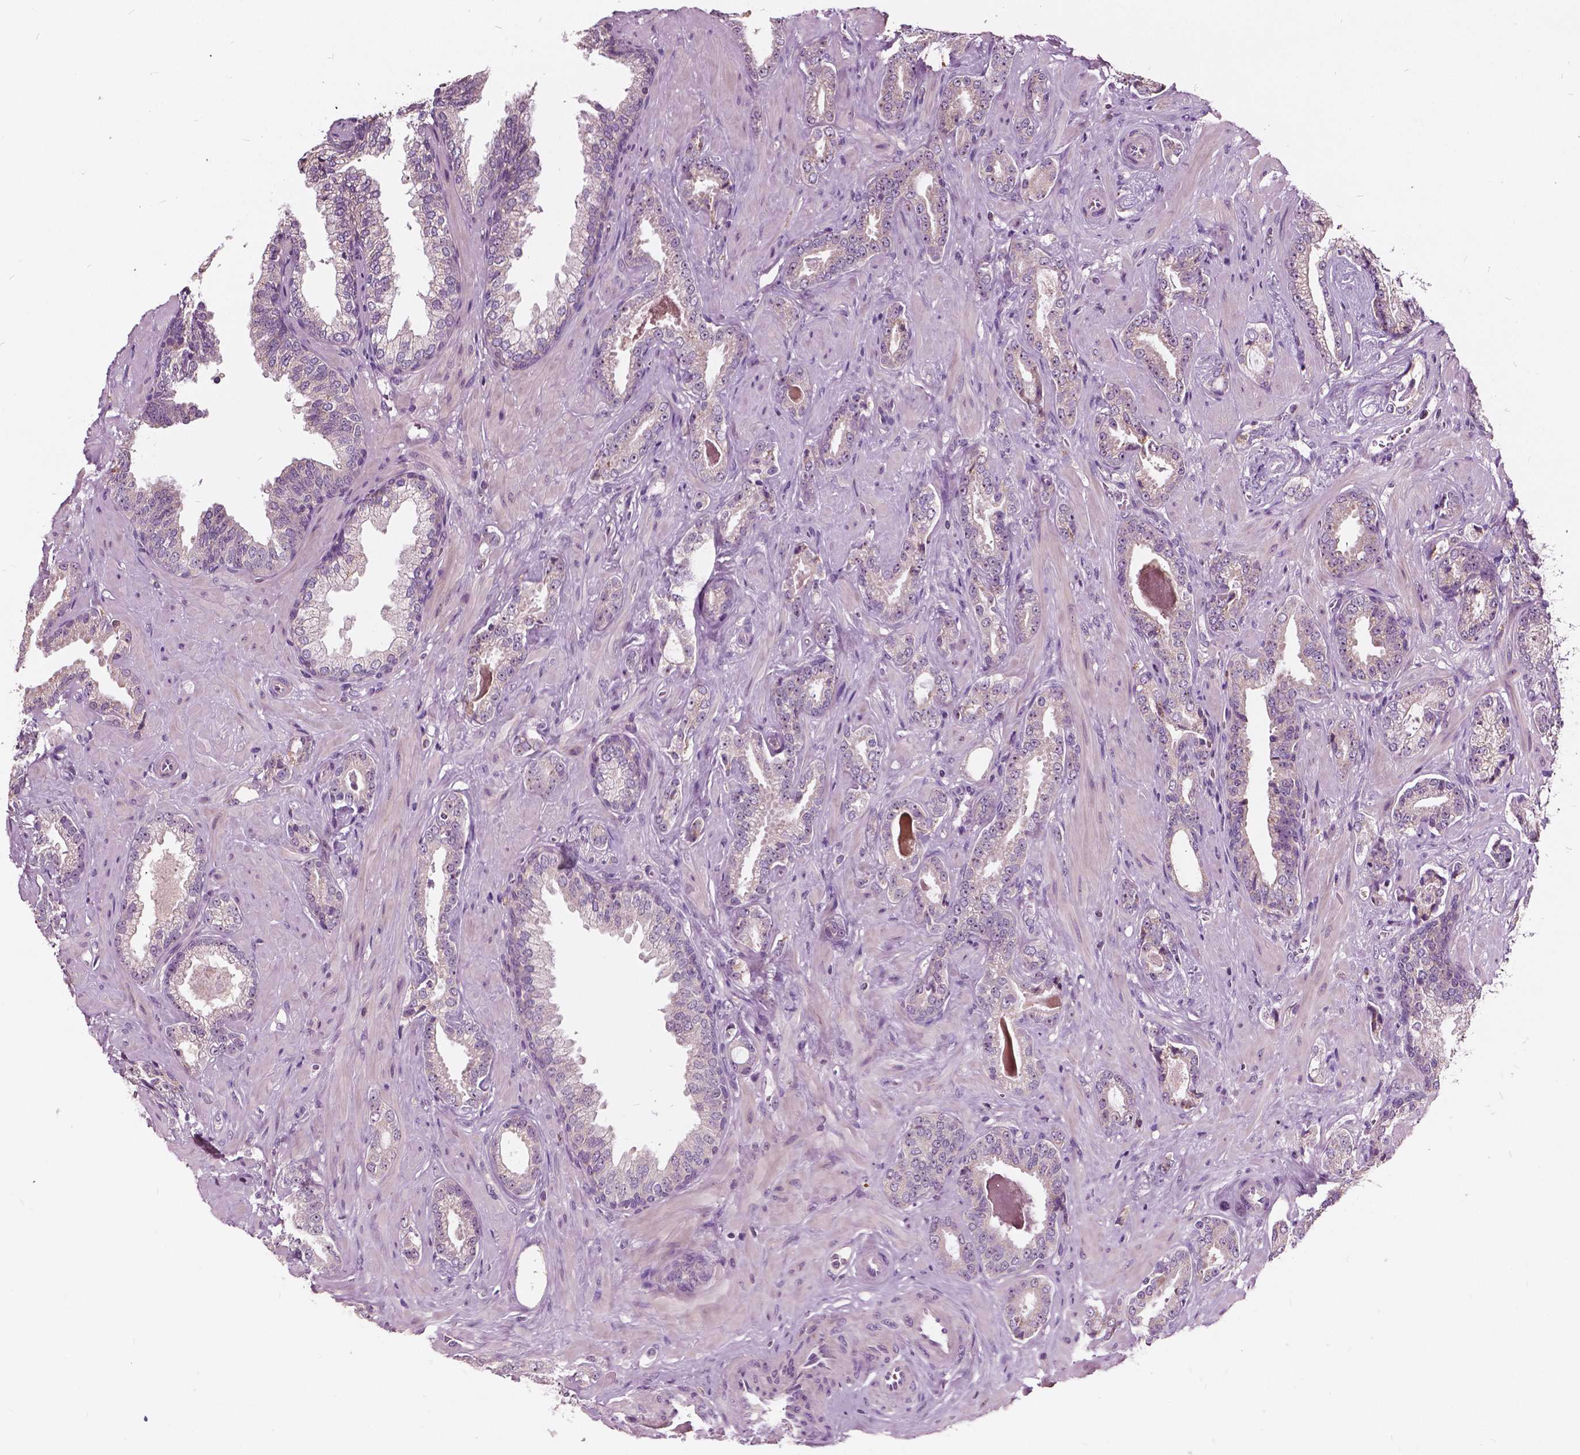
{"staining": {"intensity": "weak", "quantity": "<25%", "location": "cytoplasmic/membranous"}, "tissue": "prostate cancer", "cell_type": "Tumor cells", "image_type": "cancer", "snomed": [{"axis": "morphology", "description": "Adenocarcinoma, Low grade"}, {"axis": "topography", "description": "Prostate"}], "caption": "High magnification brightfield microscopy of prostate cancer (low-grade adenocarcinoma) stained with DAB (3,3'-diaminobenzidine) (brown) and counterstained with hematoxylin (blue): tumor cells show no significant positivity. The staining is performed using DAB (3,3'-diaminobenzidine) brown chromogen with nuclei counter-stained in using hematoxylin.", "gene": "ODF3L2", "patient": {"sex": "male", "age": 61}}